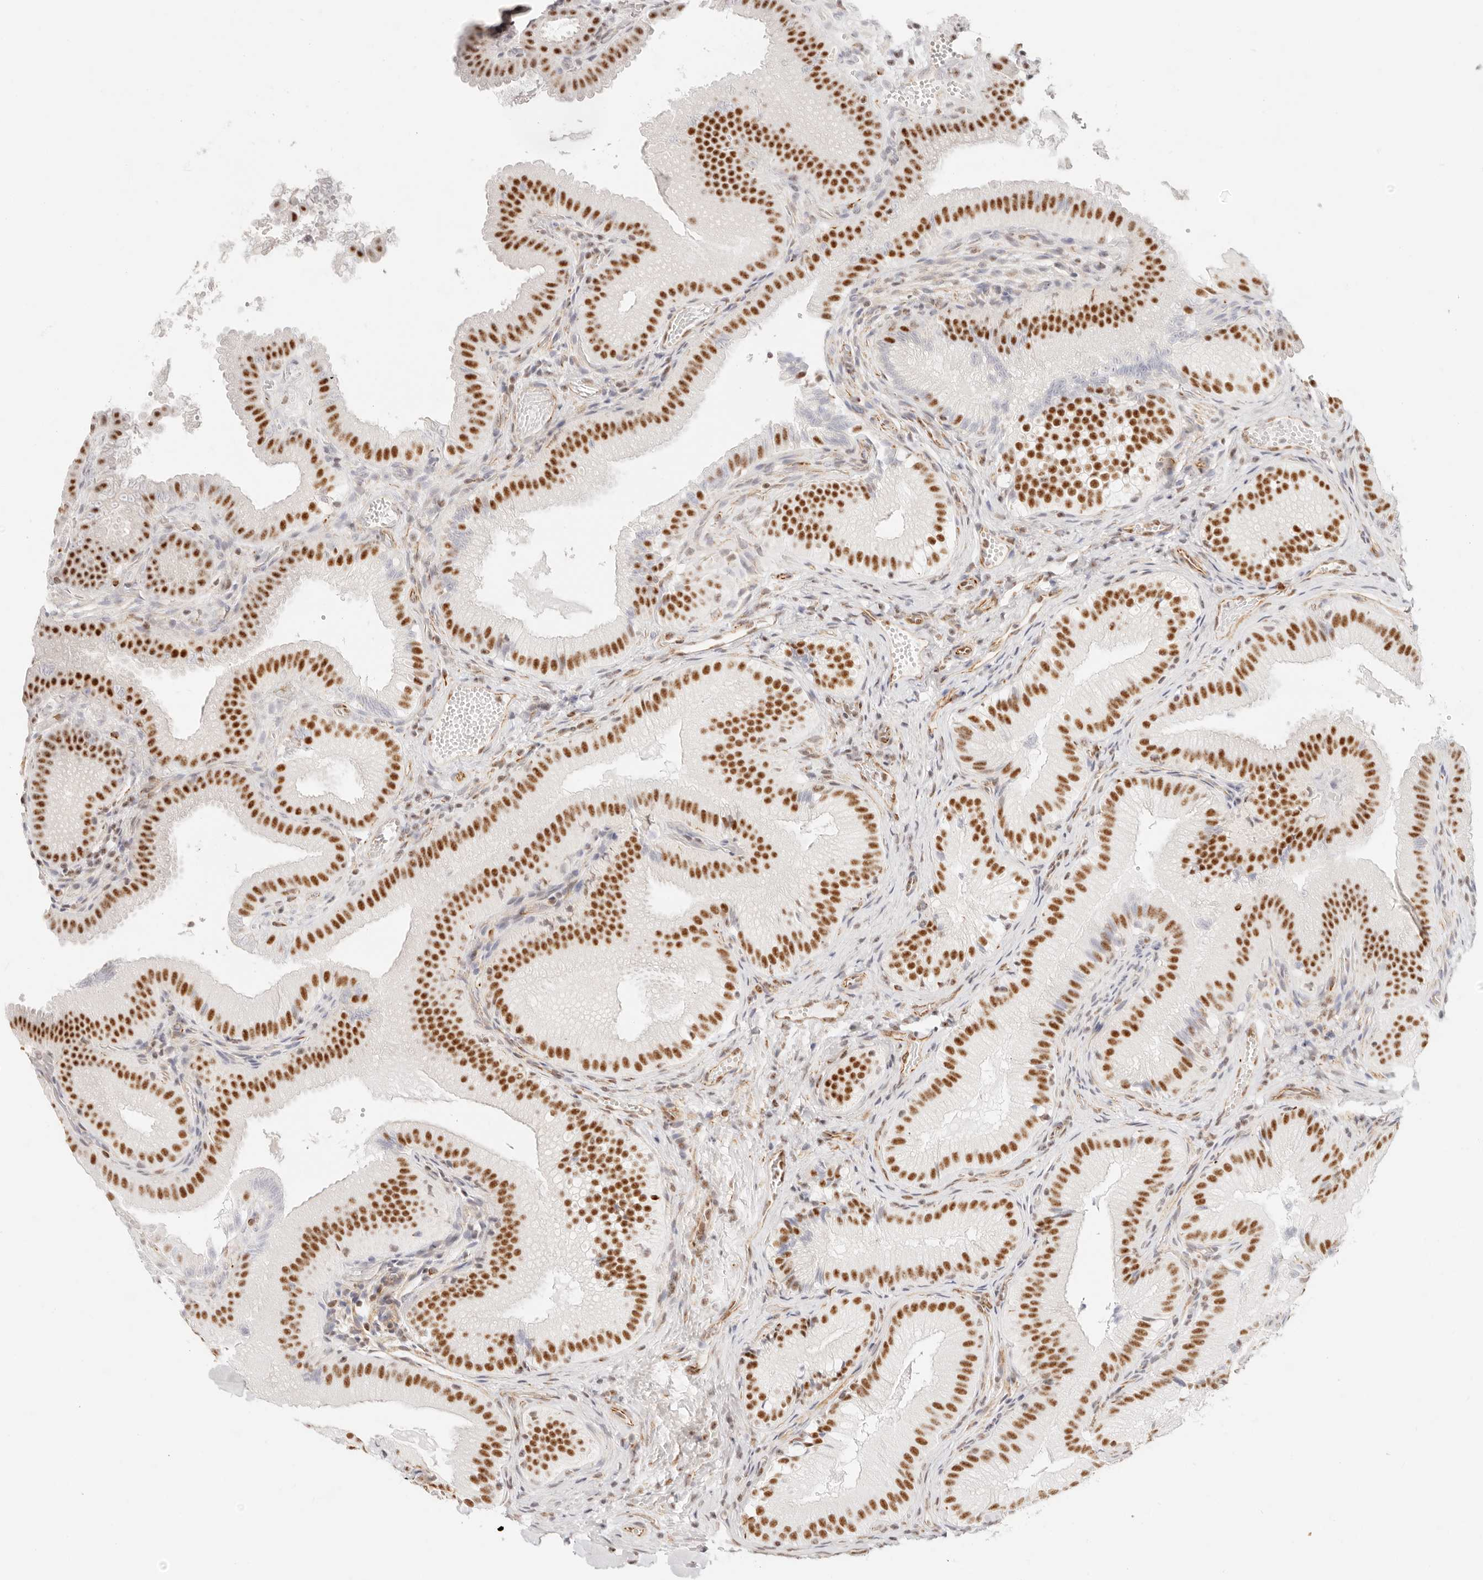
{"staining": {"intensity": "strong", "quantity": ">75%", "location": "nuclear"}, "tissue": "gallbladder", "cell_type": "Glandular cells", "image_type": "normal", "snomed": [{"axis": "morphology", "description": "Normal tissue, NOS"}, {"axis": "topography", "description": "Gallbladder"}], "caption": "This micrograph displays immunohistochemistry staining of normal human gallbladder, with high strong nuclear staining in about >75% of glandular cells.", "gene": "ZC3H11A", "patient": {"sex": "female", "age": 30}}